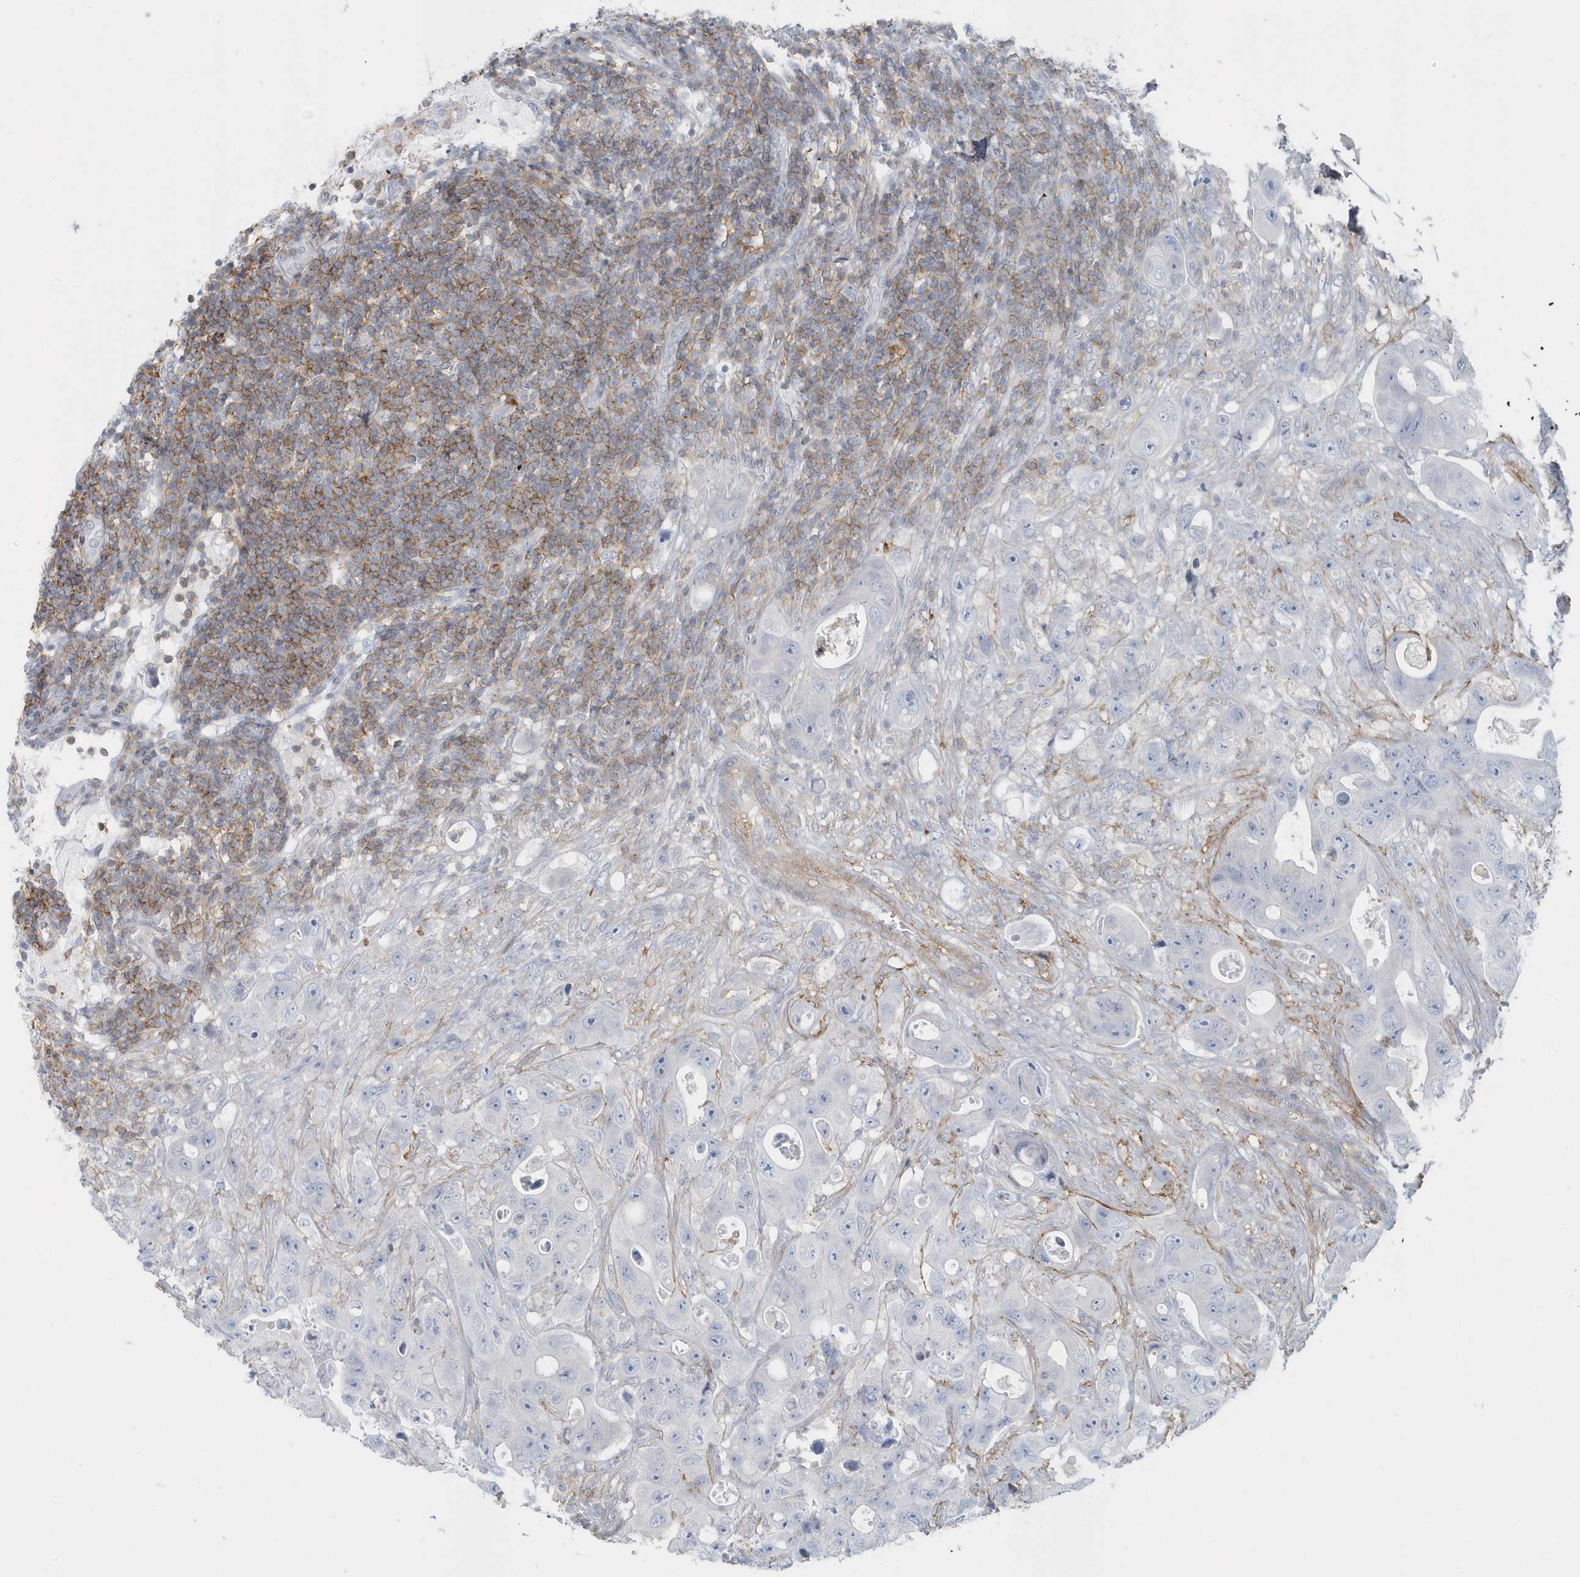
{"staining": {"intensity": "negative", "quantity": "none", "location": "none"}, "tissue": "colorectal cancer", "cell_type": "Tumor cells", "image_type": "cancer", "snomed": [{"axis": "morphology", "description": "Adenocarcinoma, NOS"}, {"axis": "topography", "description": "Colon"}], "caption": "High power microscopy histopathology image of an immunohistochemistry (IHC) photomicrograph of colorectal adenocarcinoma, revealing no significant positivity in tumor cells.", "gene": "CACNB2", "patient": {"sex": "female", "age": 46}}